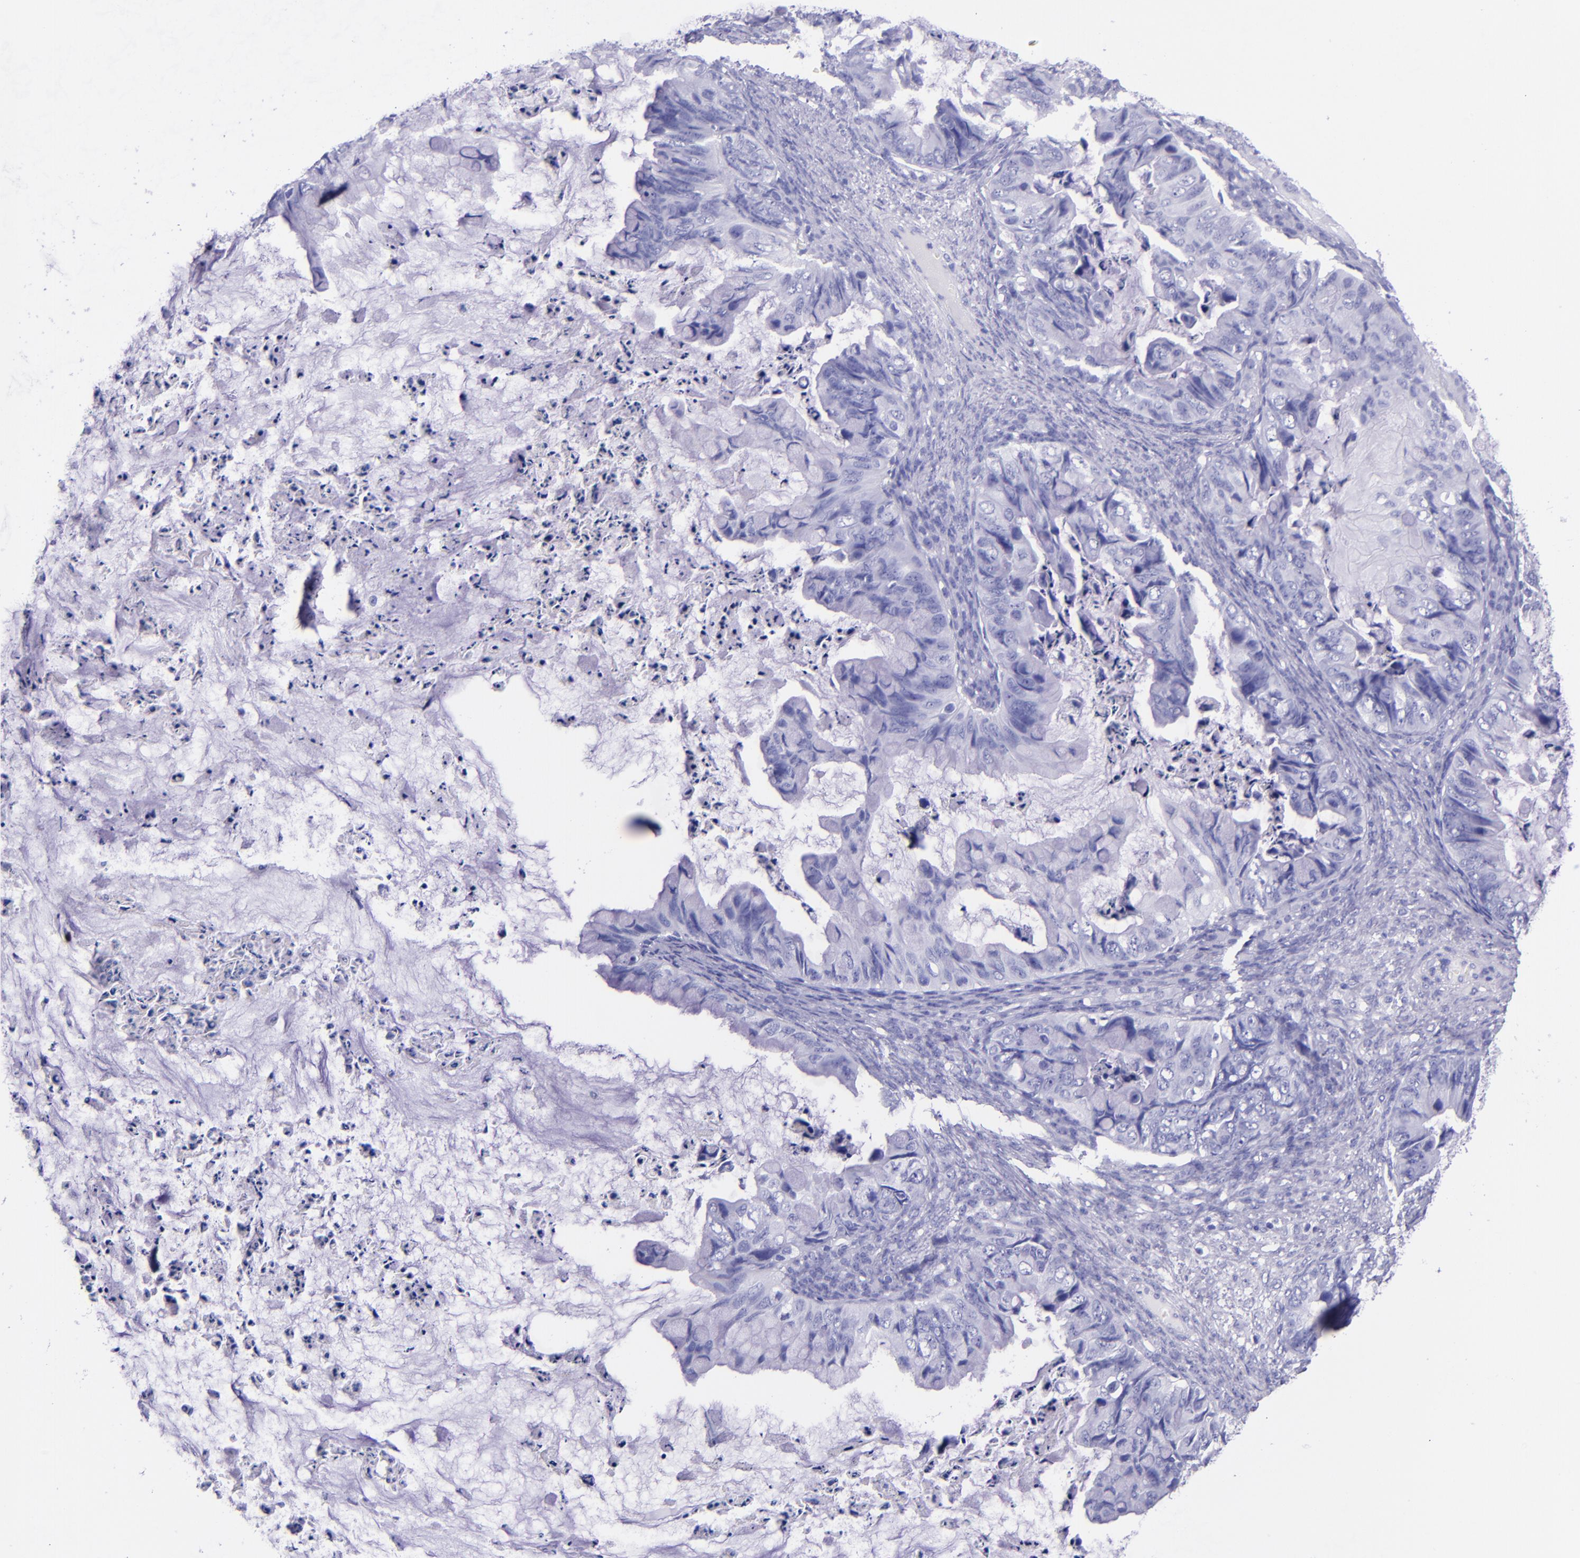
{"staining": {"intensity": "negative", "quantity": "none", "location": "none"}, "tissue": "ovarian cancer", "cell_type": "Tumor cells", "image_type": "cancer", "snomed": [{"axis": "morphology", "description": "Cystadenocarcinoma, mucinous, NOS"}, {"axis": "topography", "description": "Ovary"}], "caption": "A photomicrograph of human ovarian mucinous cystadenocarcinoma is negative for staining in tumor cells. (IHC, brightfield microscopy, high magnification).", "gene": "MBP", "patient": {"sex": "female", "age": 36}}